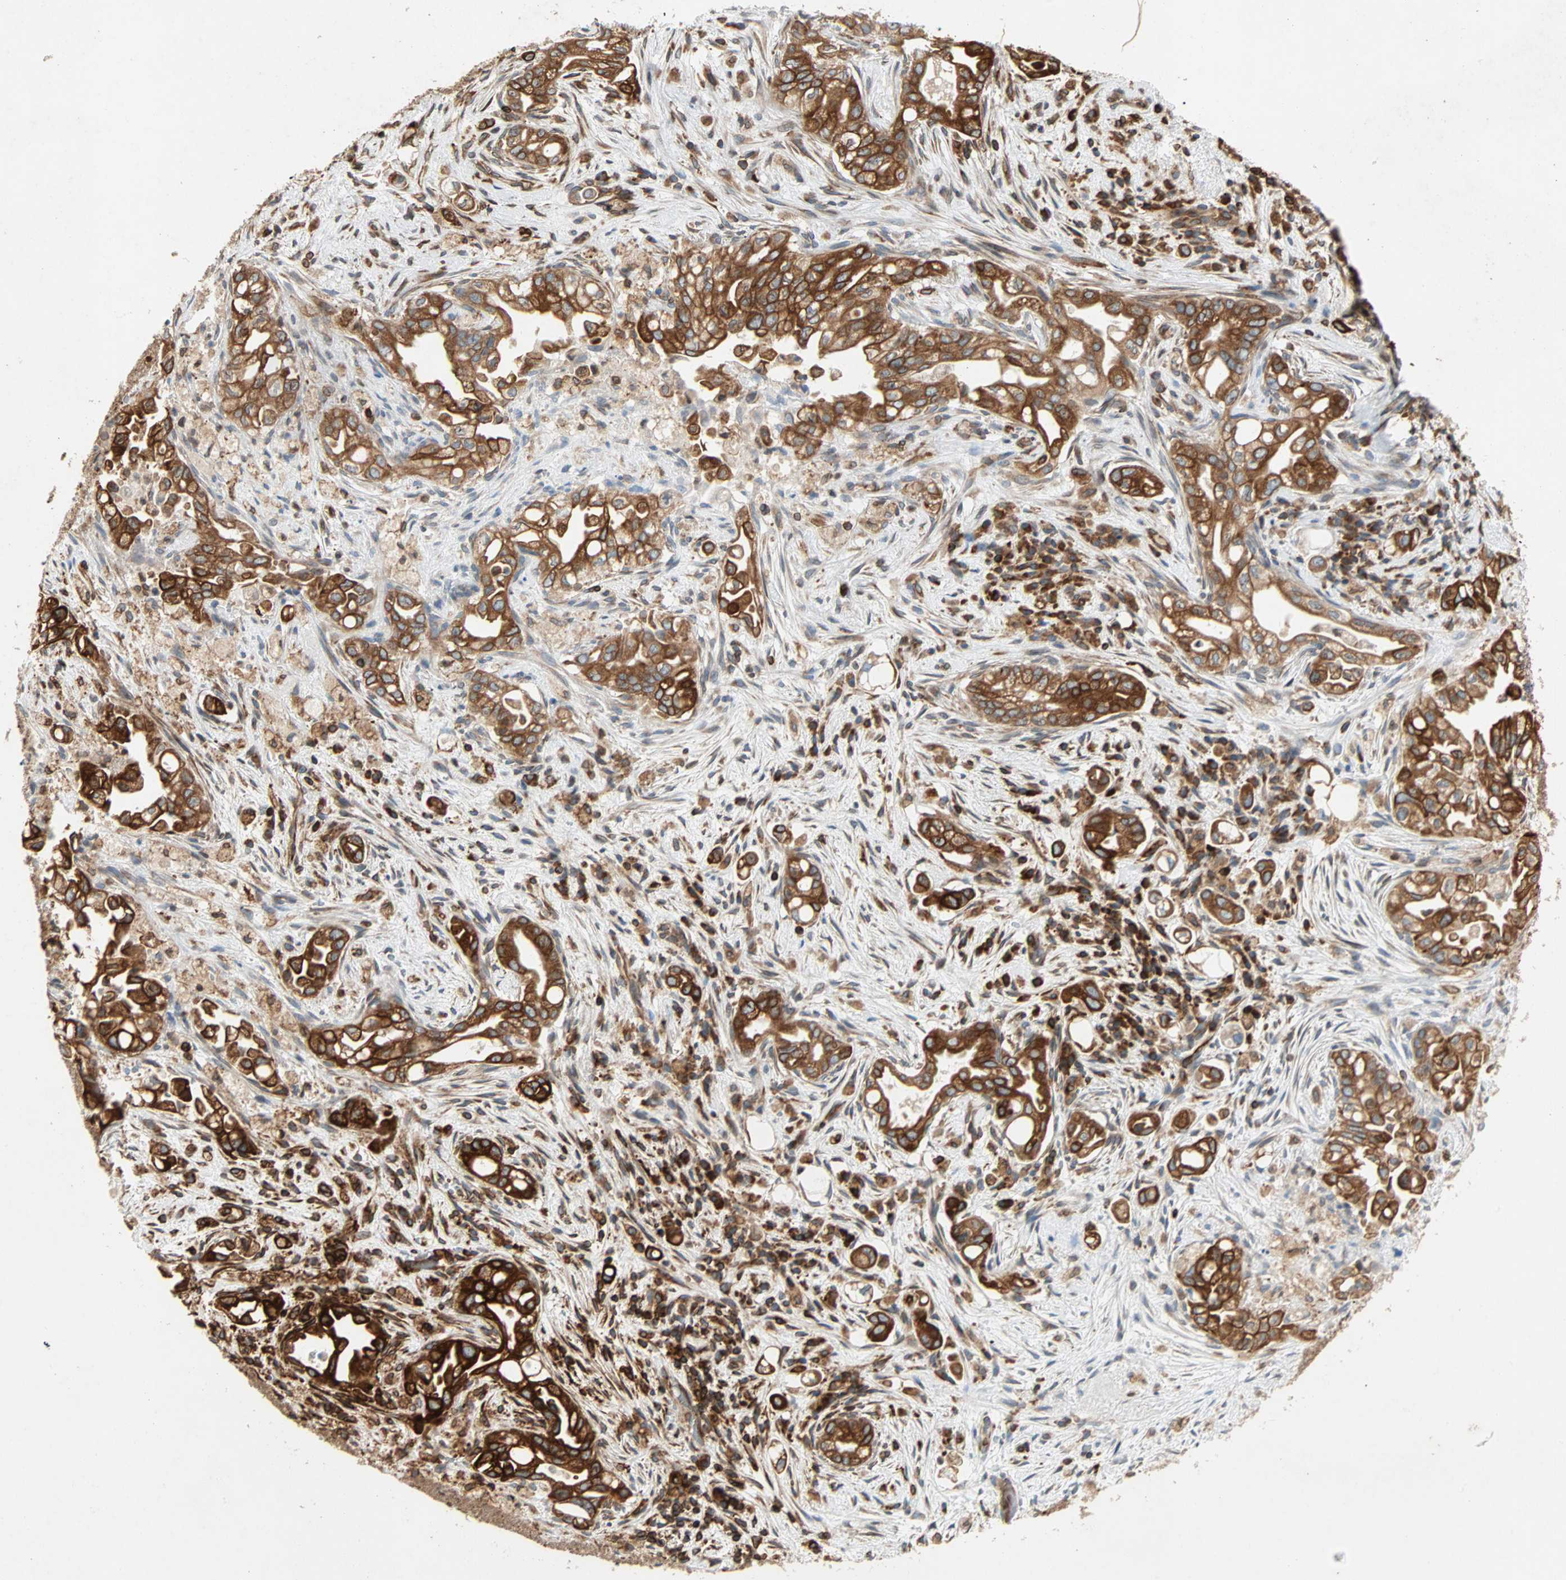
{"staining": {"intensity": "strong", "quantity": ">75%", "location": "cytoplasmic/membranous"}, "tissue": "liver cancer", "cell_type": "Tumor cells", "image_type": "cancer", "snomed": [{"axis": "morphology", "description": "Cholangiocarcinoma"}, {"axis": "topography", "description": "Liver"}], "caption": "Immunohistochemical staining of human cholangiocarcinoma (liver) reveals high levels of strong cytoplasmic/membranous positivity in approximately >75% of tumor cells.", "gene": "TAPBP", "patient": {"sex": "female", "age": 68}}